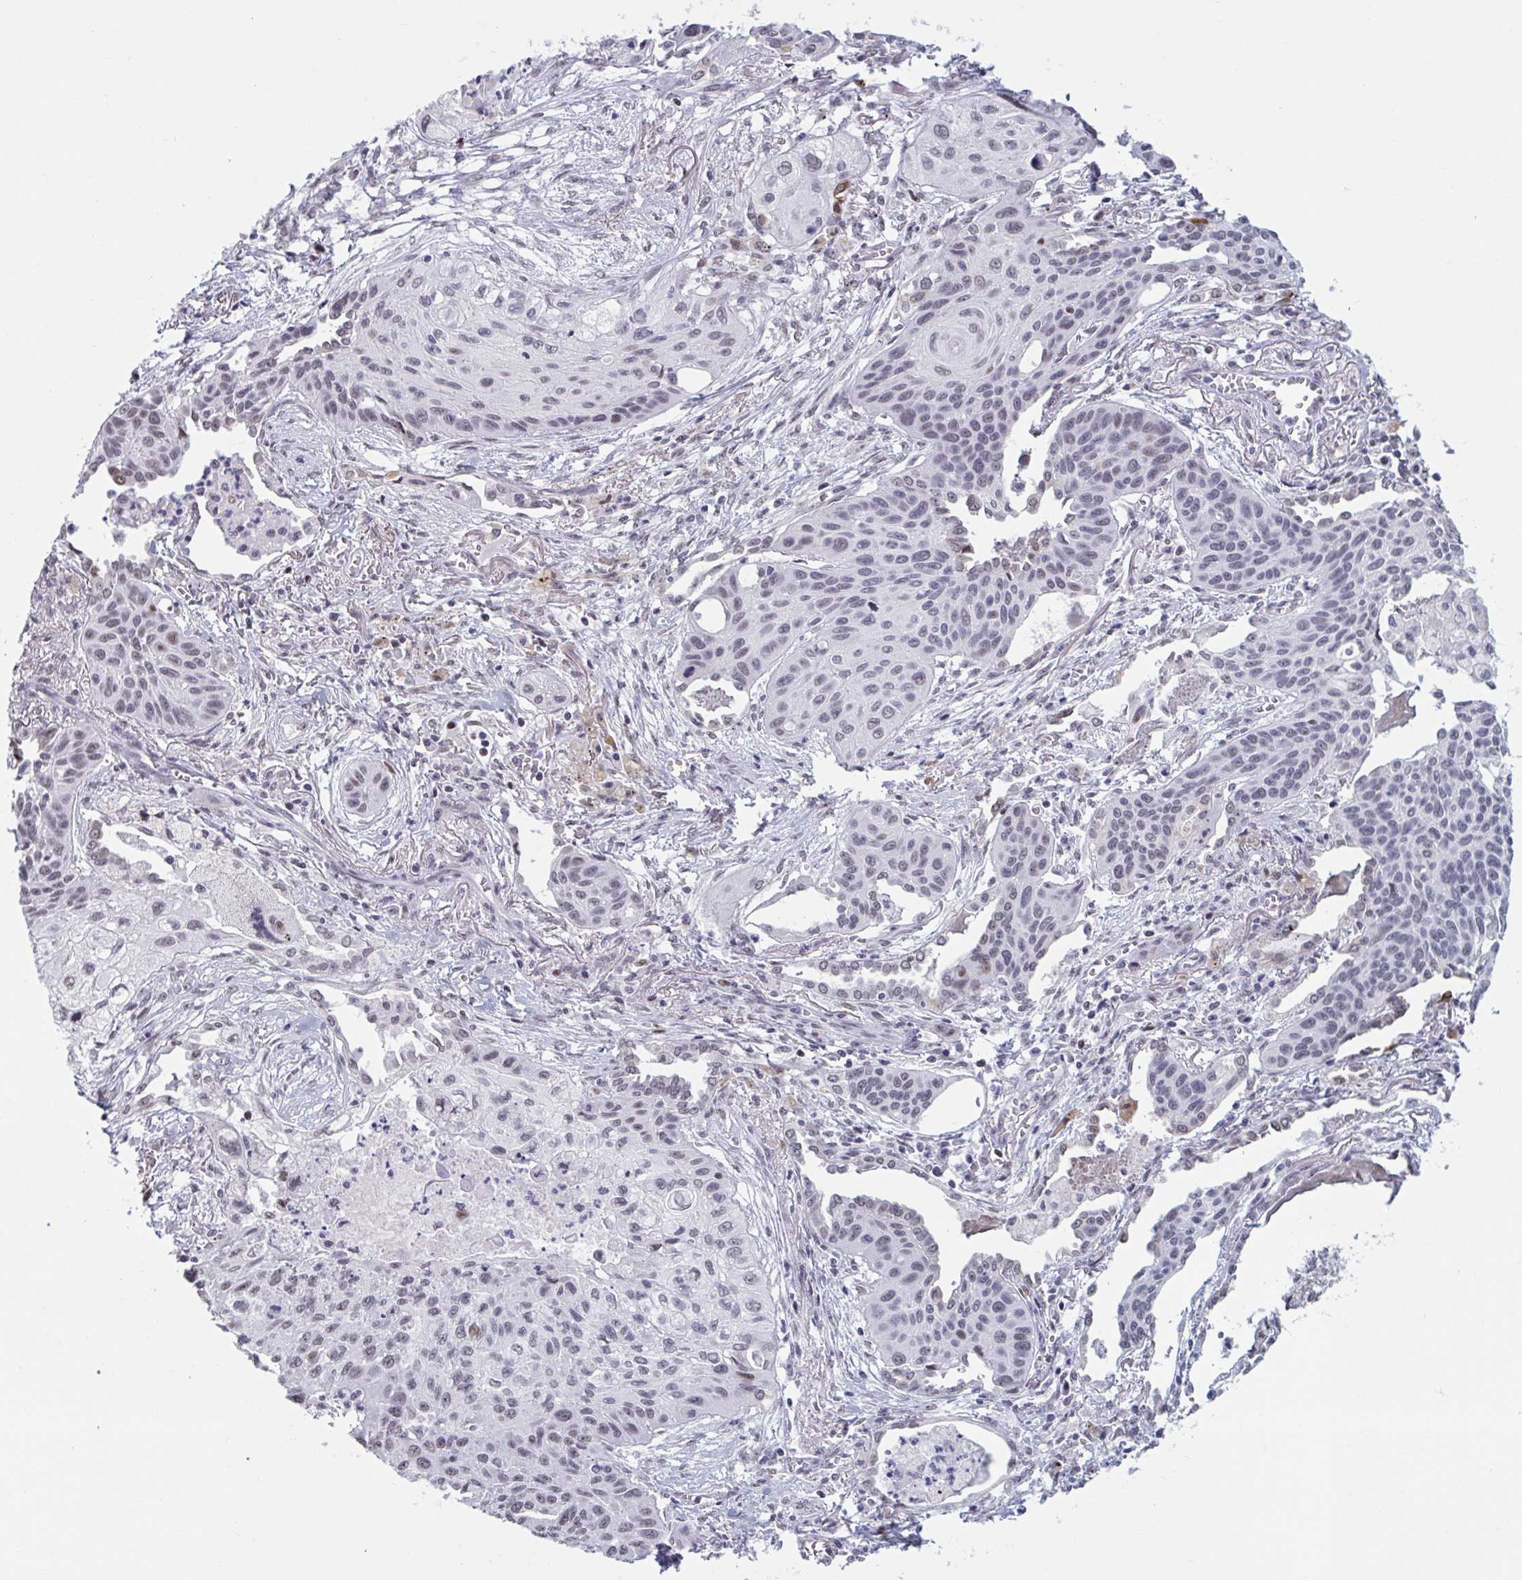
{"staining": {"intensity": "weak", "quantity": "25%-75%", "location": "nuclear"}, "tissue": "lung cancer", "cell_type": "Tumor cells", "image_type": "cancer", "snomed": [{"axis": "morphology", "description": "Squamous cell carcinoma, NOS"}, {"axis": "topography", "description": "Lung"}], "caption": "Squamous cell carcinoma (lung) stained with DAB immunohistochemistry shows low levels of weak nuclear staining in approximately 25%-75% of tumor cells.", "gene": "HSD17B6", "patient": {"sex": "male", "age": 71}}